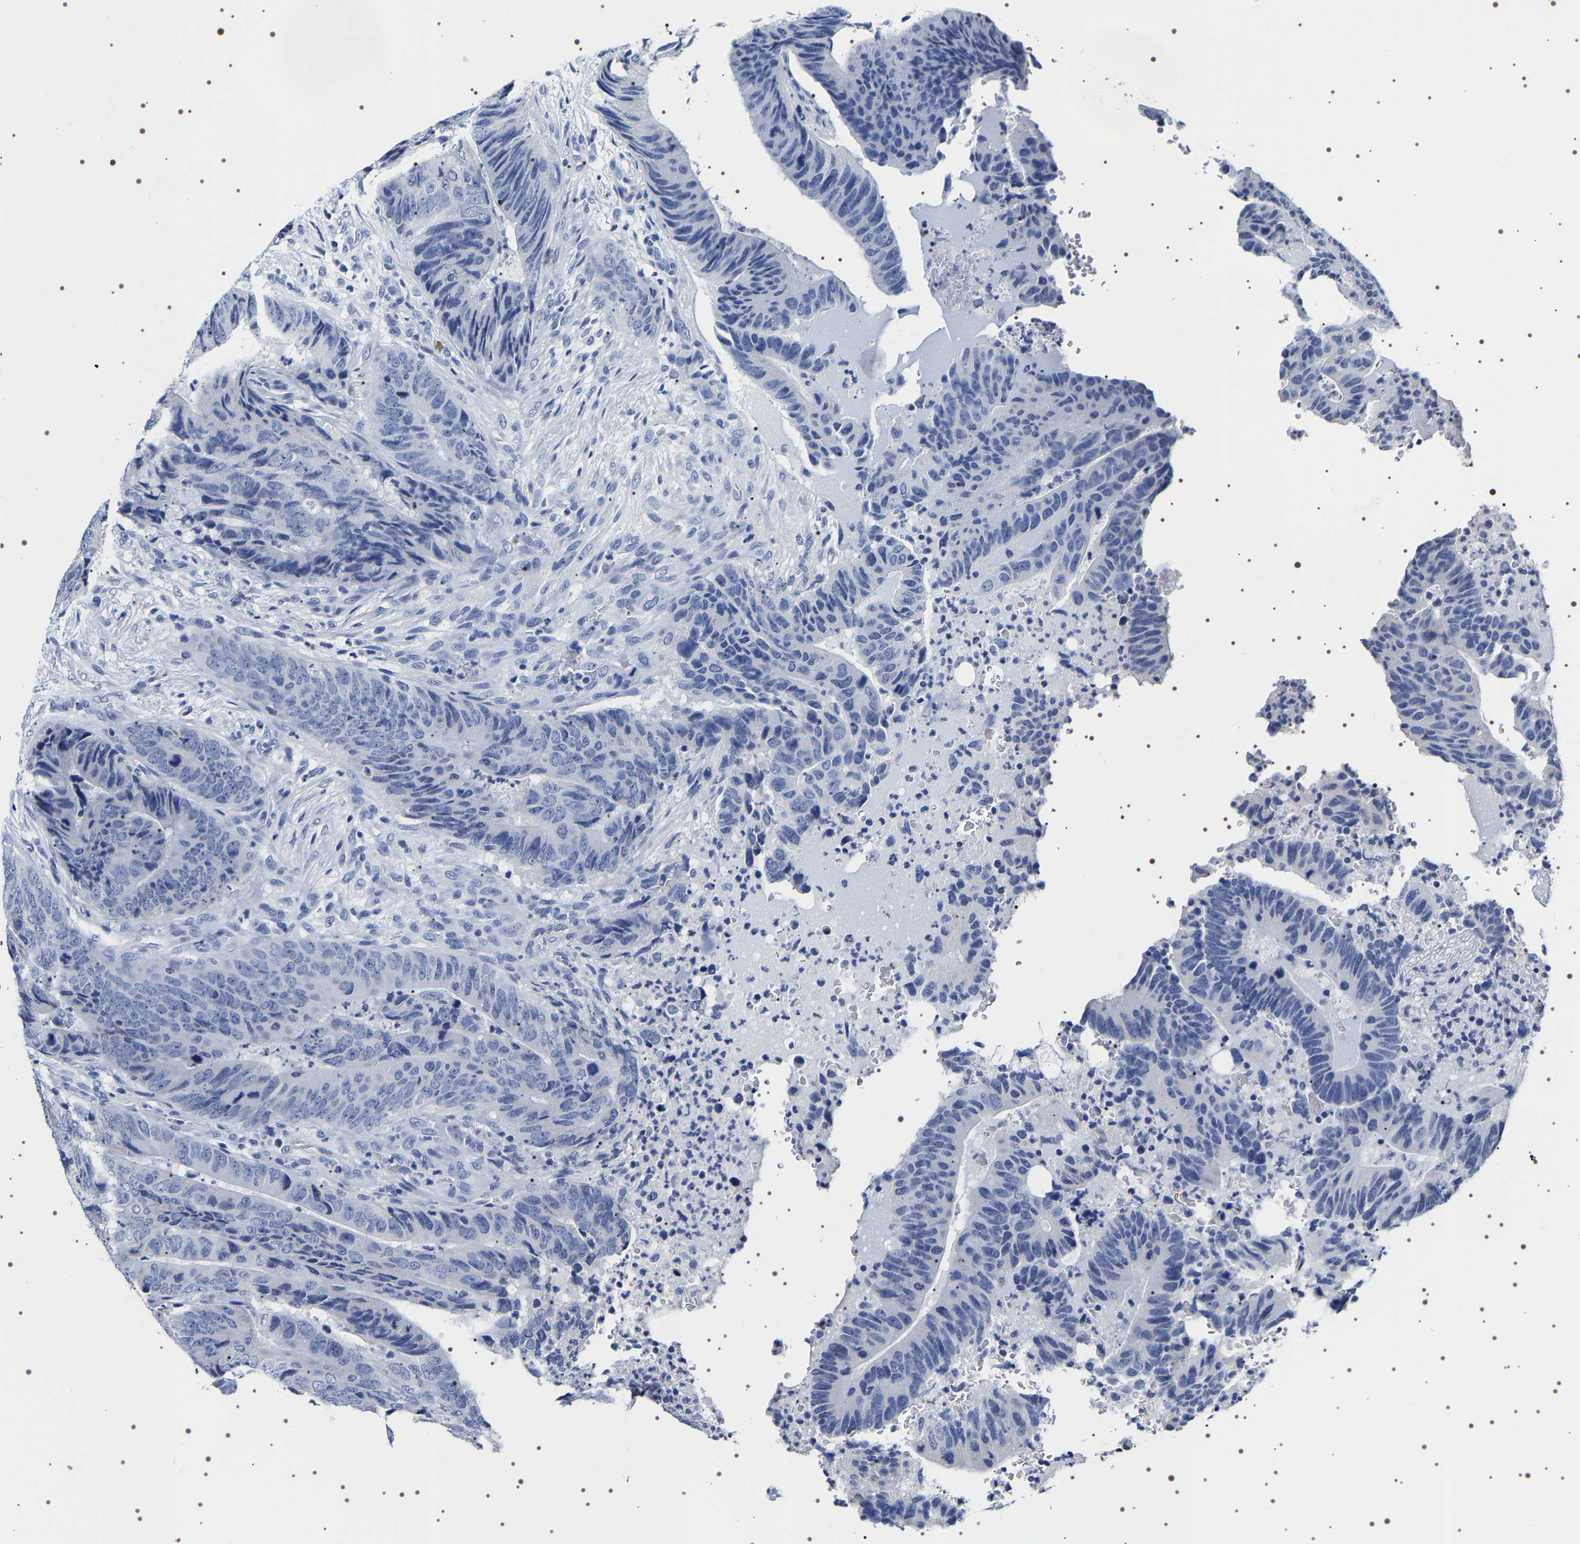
{"staining": {"intensity": "negative", "quantity": "none", "location": "none"}, "tissue": "colorectal cancer", "cell_type": "Tumor cells", "image_type": "cancer", "snomed": [{"axis": "morphology", "description": "Adenocarcinoma, NOS"}, {"axis": "topography", "description": "Colon"}], "caption": "IHC micrograph of human adenocarcinoma (colorectal) stained for a protein (brown), which demonstrates no staining in tumor cells.", "gene": "UBQLN3", "patient": {"sex": "male", "age": 56}}